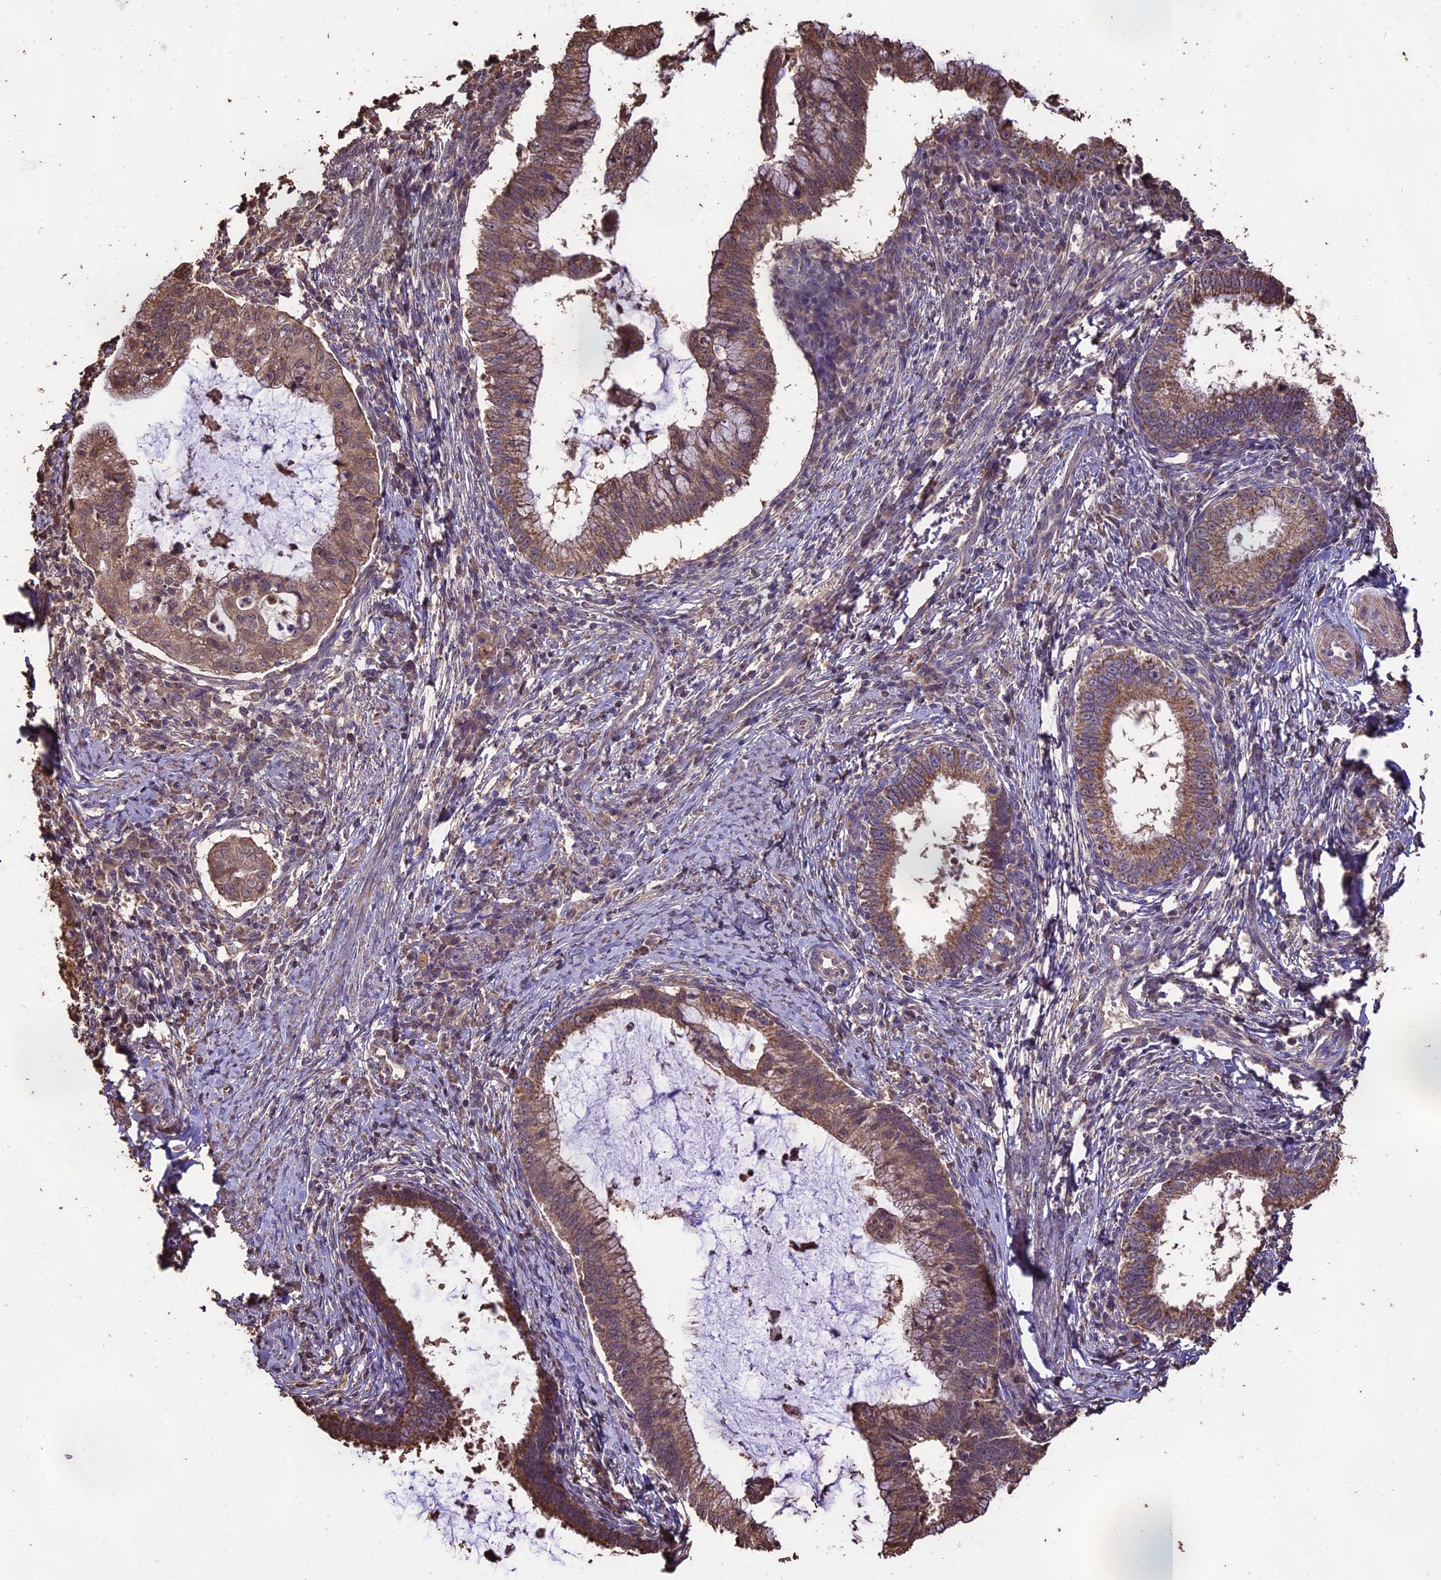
{"staining": {"intensity": "moderate", "quantity": ">75%", "location": "cytoplasmic/membranous"}, "tissue": "cervical cancer", "cell_type": "Tumor cells", "image_type": "cancer", "snomed": [{"axis": "morphology", "description": "Adenocarcinoma, NOS"}, {"axis": "topography", "description": "Cervix"}], "caption": "A high-resolution histopathology image shows IHC staining of cervical cancer (adenocarcinoma), which displays moderate cytoplasmic/membranous expression in approximately >75% of tumor cells.", "gene": "PGPEP1L", "patient": {"sex": "female", "age": 36}}